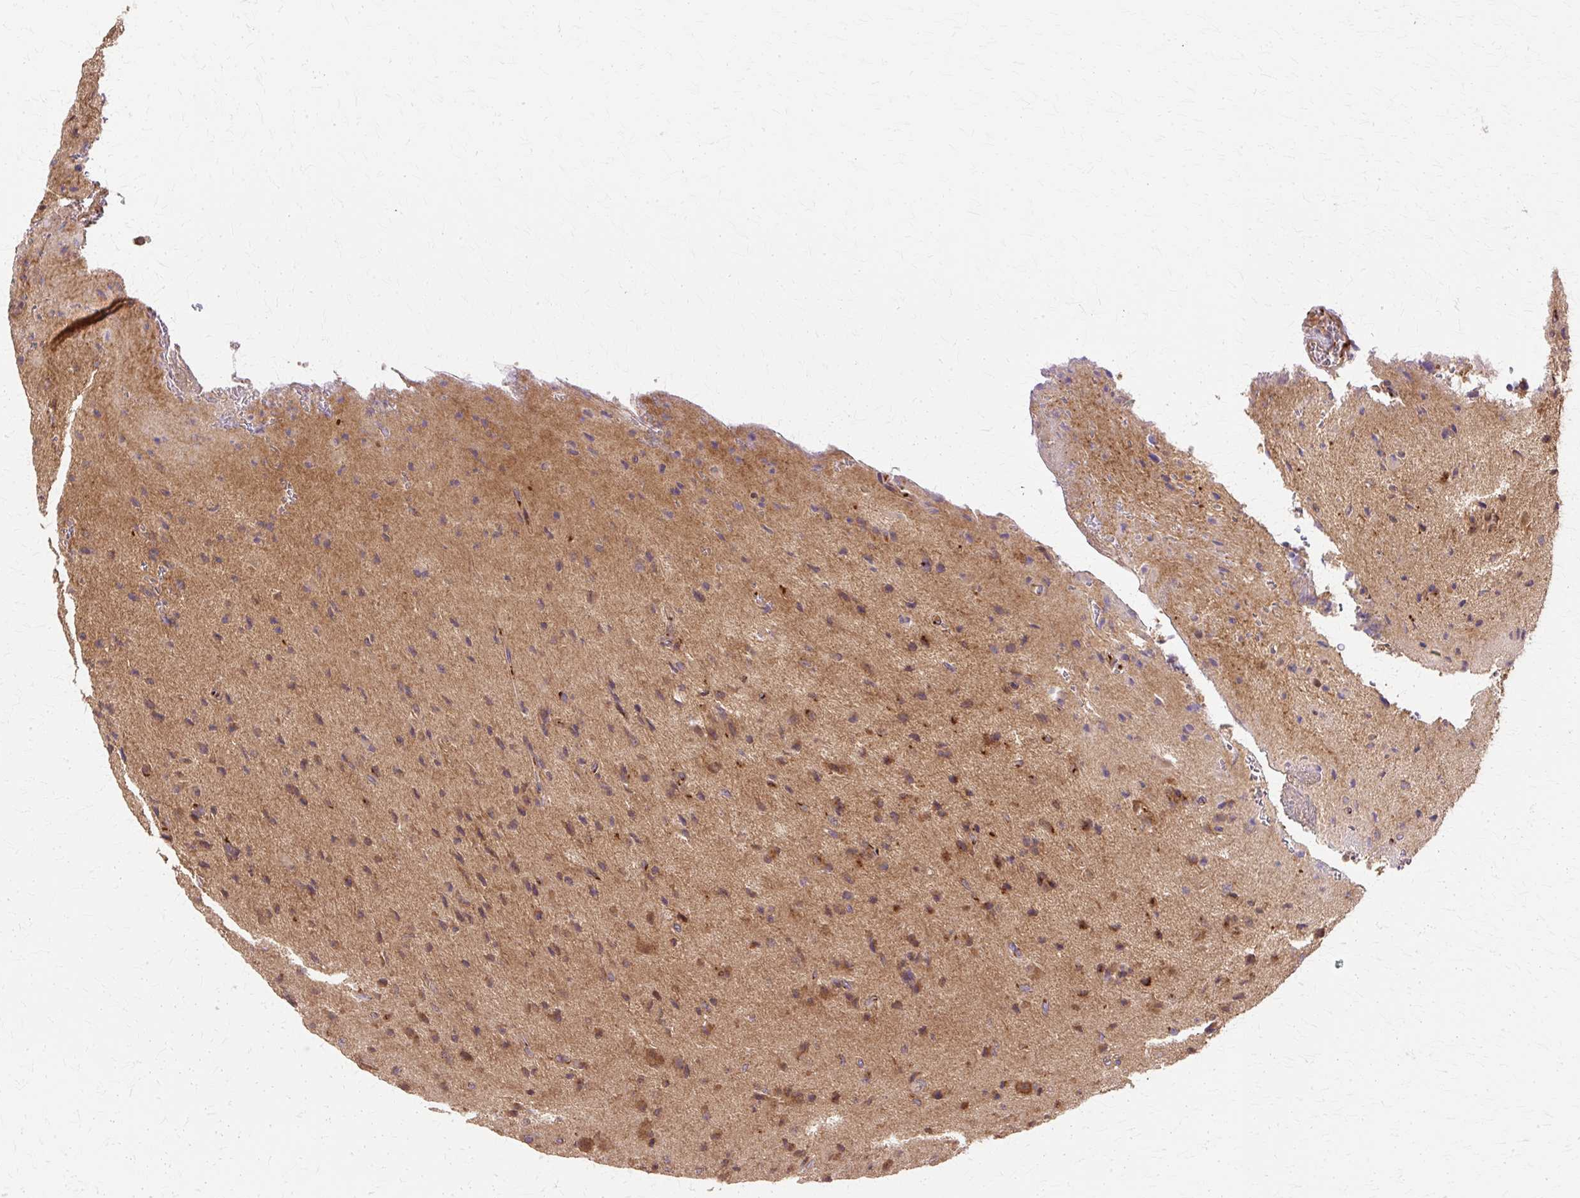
{"staining": {"intensity": "moderate", "quantity": ">75%", "location": "cytoplasmic/membranous"}, "tissue": "glioma", "cell_type": "Tumor cells", "image_type": "cancer", "snomed": [{"axis": "morphology", "description": "Glioma, malignant, High grade"}, {"axis": "topography", "description": "Brain"}], "caption": "A high-resolution image shows IHC staining of glioma, which reveals moderate cytoplasmic/membranous positivity in about >75% of tumor cells.", "gene": "COPB1", "patient": {"sex": "male", "age": 36}}